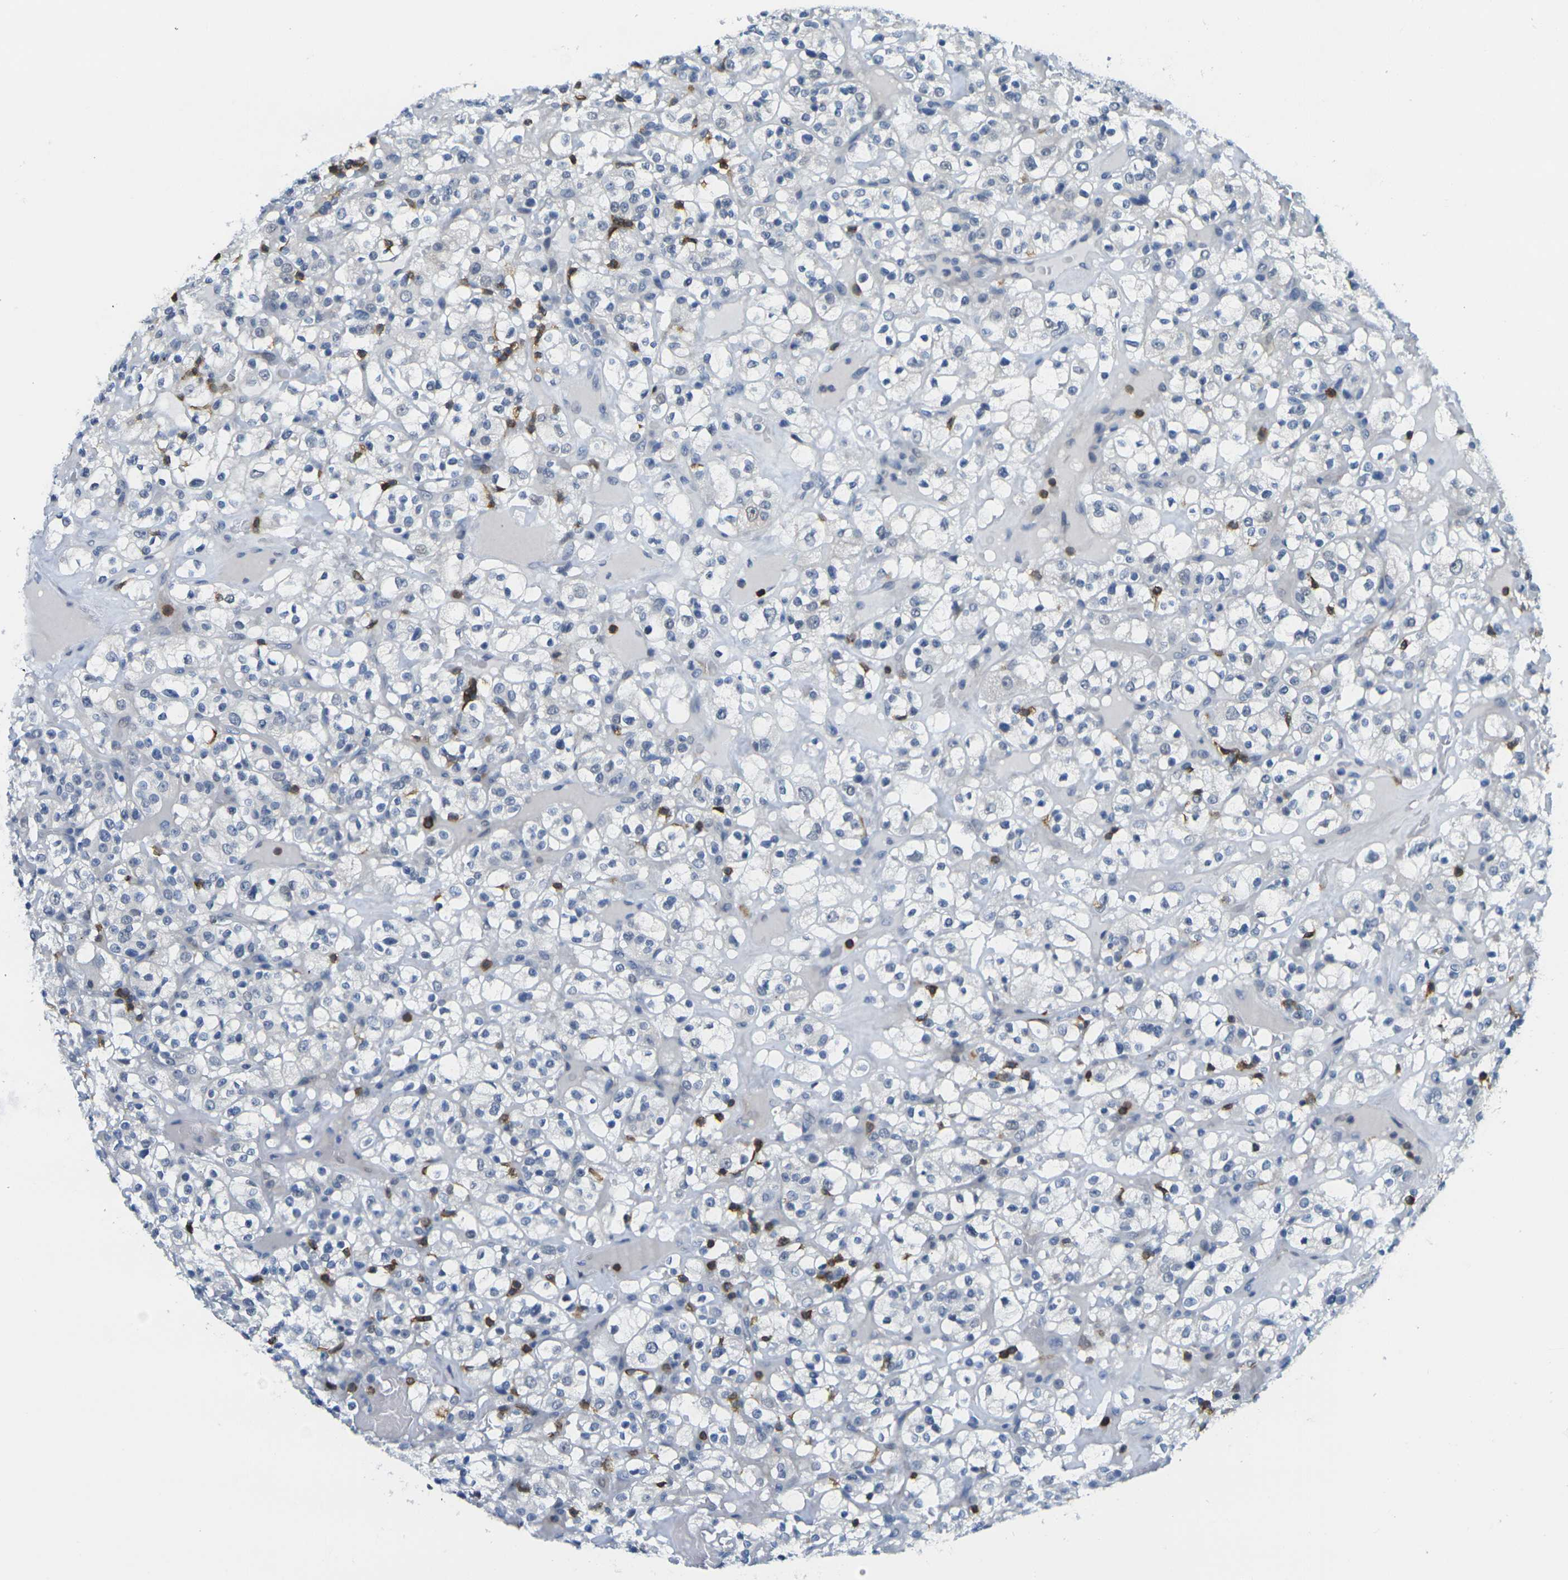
{"staining": {"intensity": "negative", "quantity": "none", "location": "none"}, "tissue": "renal cancer", "cell_type": "Tumor cells", "image_type": "cancer", "snomed": [{"axis": "morphology", "description": "Normal tissue, NOS"}, {"axis": "morphology", "description": "Adenocarcinoma, NOS"}, {"axis": "topography", "description": "Kidney"}], "caption": "Micrograph shows no significant protein positivity in tumor cells of renal cancer.", "gene": "CD3D", "patient": {"sex": "female", "age": 72}}